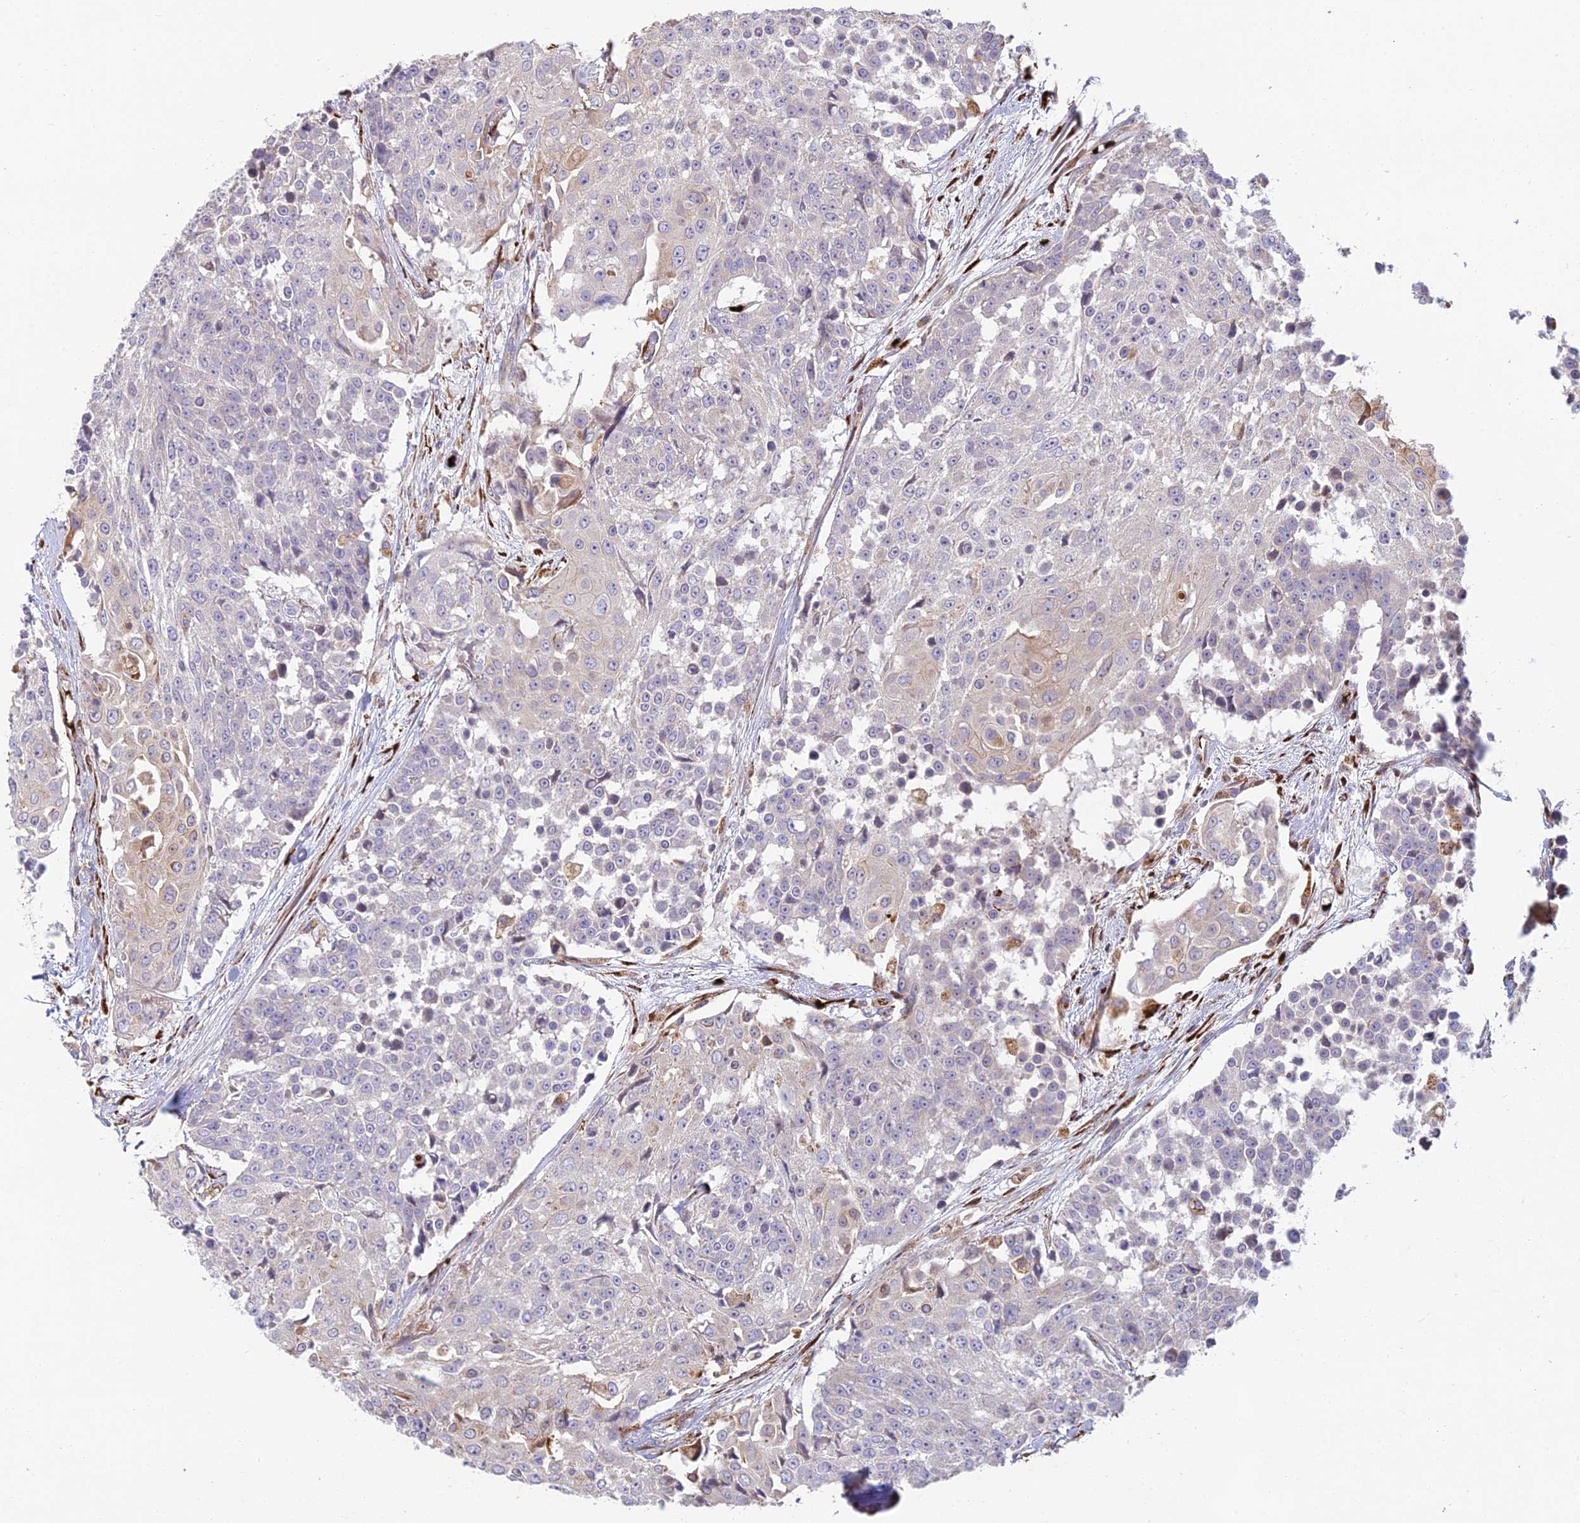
{"staining": {"intensity": "weak", "quantity": "<25%", "location": "cytoplasmic/membranous"}, "tissue": "urothelial cancer", "cell_type": "Tumor cells", "image_type": "cancer", "snomed": [{"axis": "morphology", "description": "Urothelial carcinoma, High grade"}, {"axis": "topography", "description": "Urinary bladder"}], "caption": "This is an immunohistochemistry (IHC) image of human urothelial carcinoma (high-grade). There is no expression in tumor cells.", "gene": "UFSP2", "patient": {"sex": "female", "age": 63}}